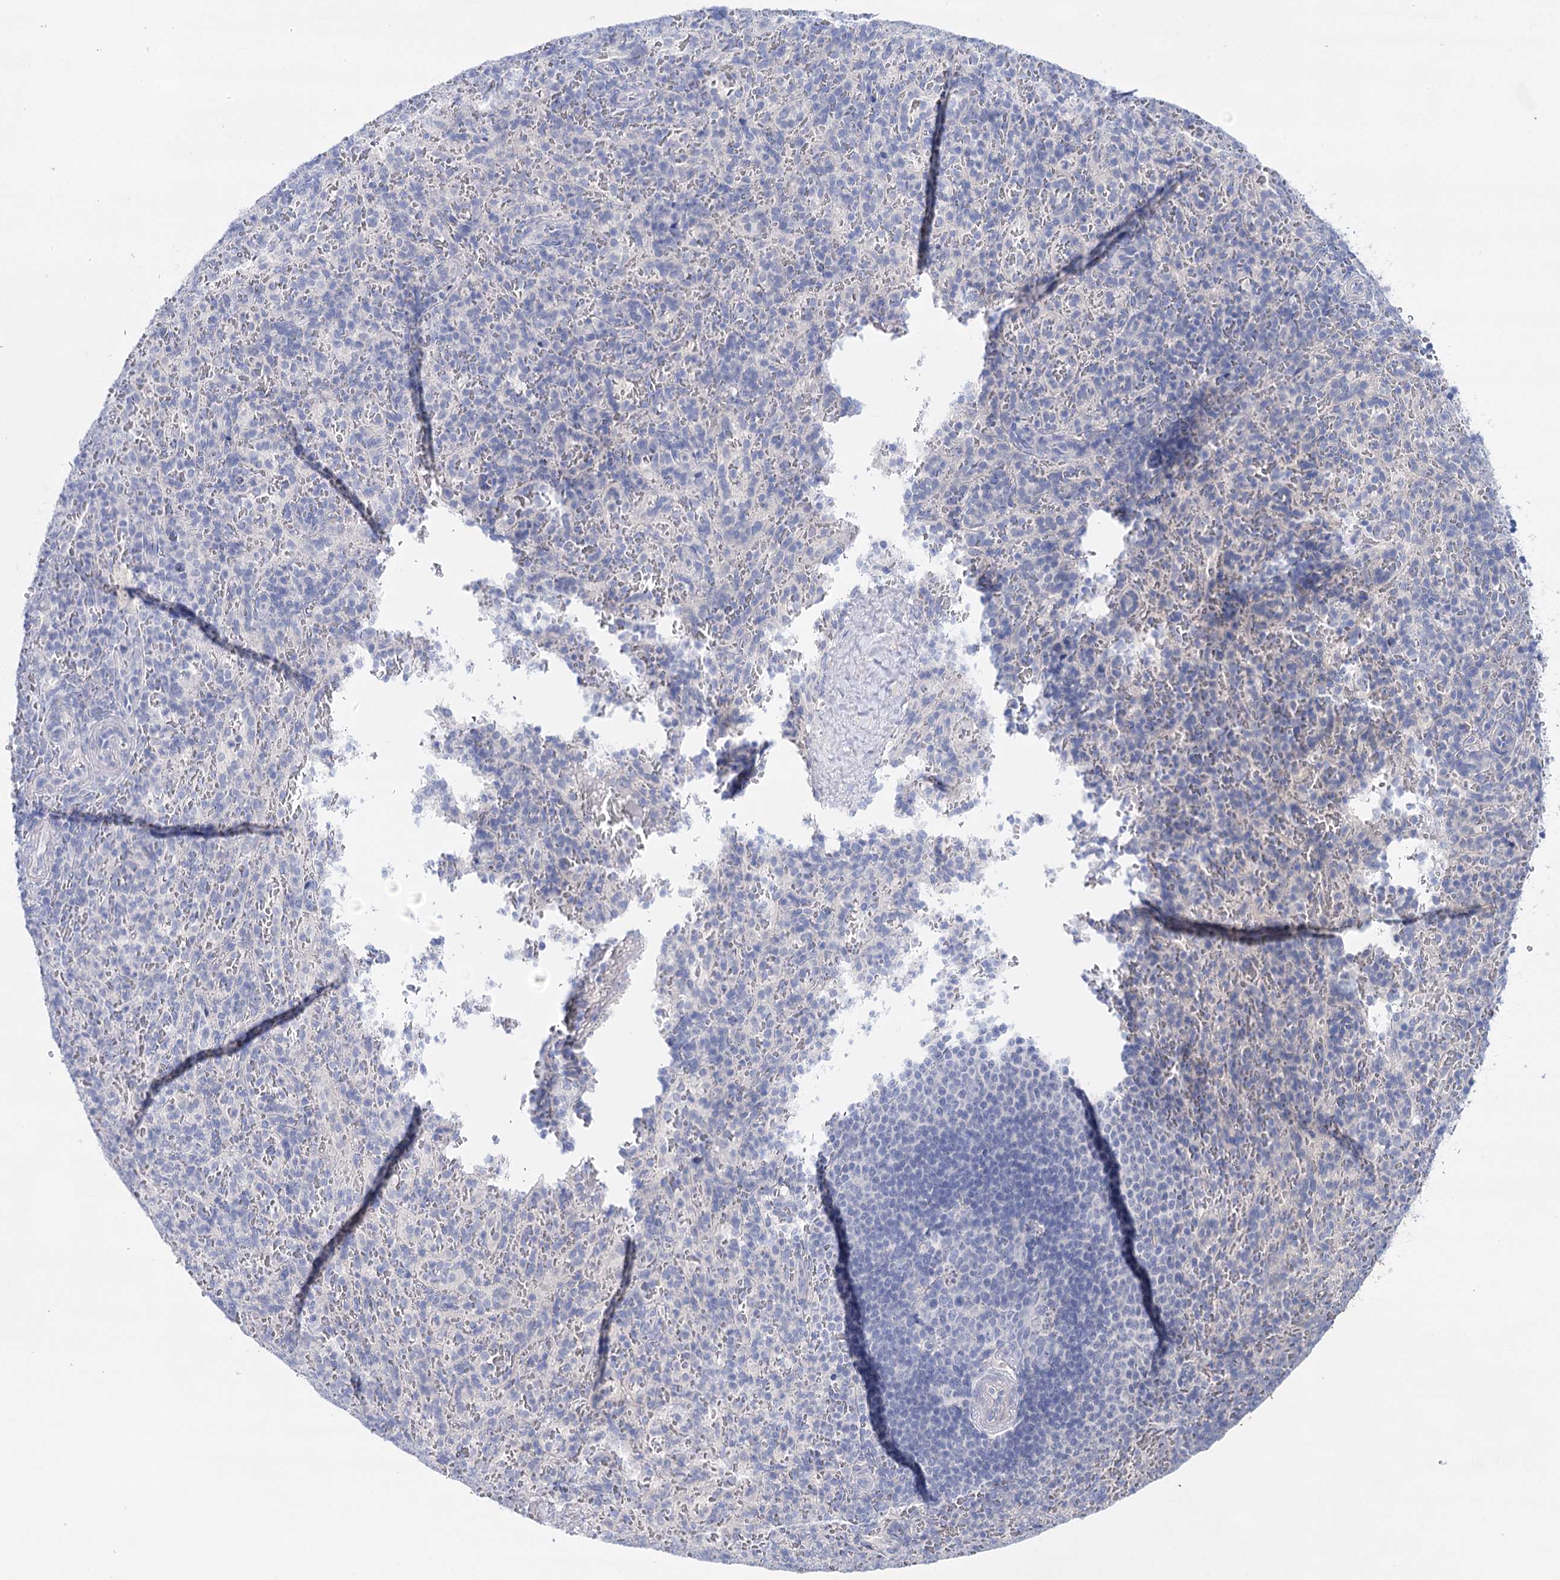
{"staining": {"intensity": "negative", "quantity": "none", "location": "none"}, "tissue": "spleen", "cell_type": "Cells in red pulp", "image_type": "normal", "snomed": [{"axis": "morphology", "description": "Normal tissue, NOS"}, {"axis": "topography", "description": "Spleen"}], "caption": "High power microscopy image of an immunohistochemistry image of benign spleen, revealing no significant positivity in cells in red pulp.", "gene": "LALBA", "patient": {"sex": "female", "age": 21}}